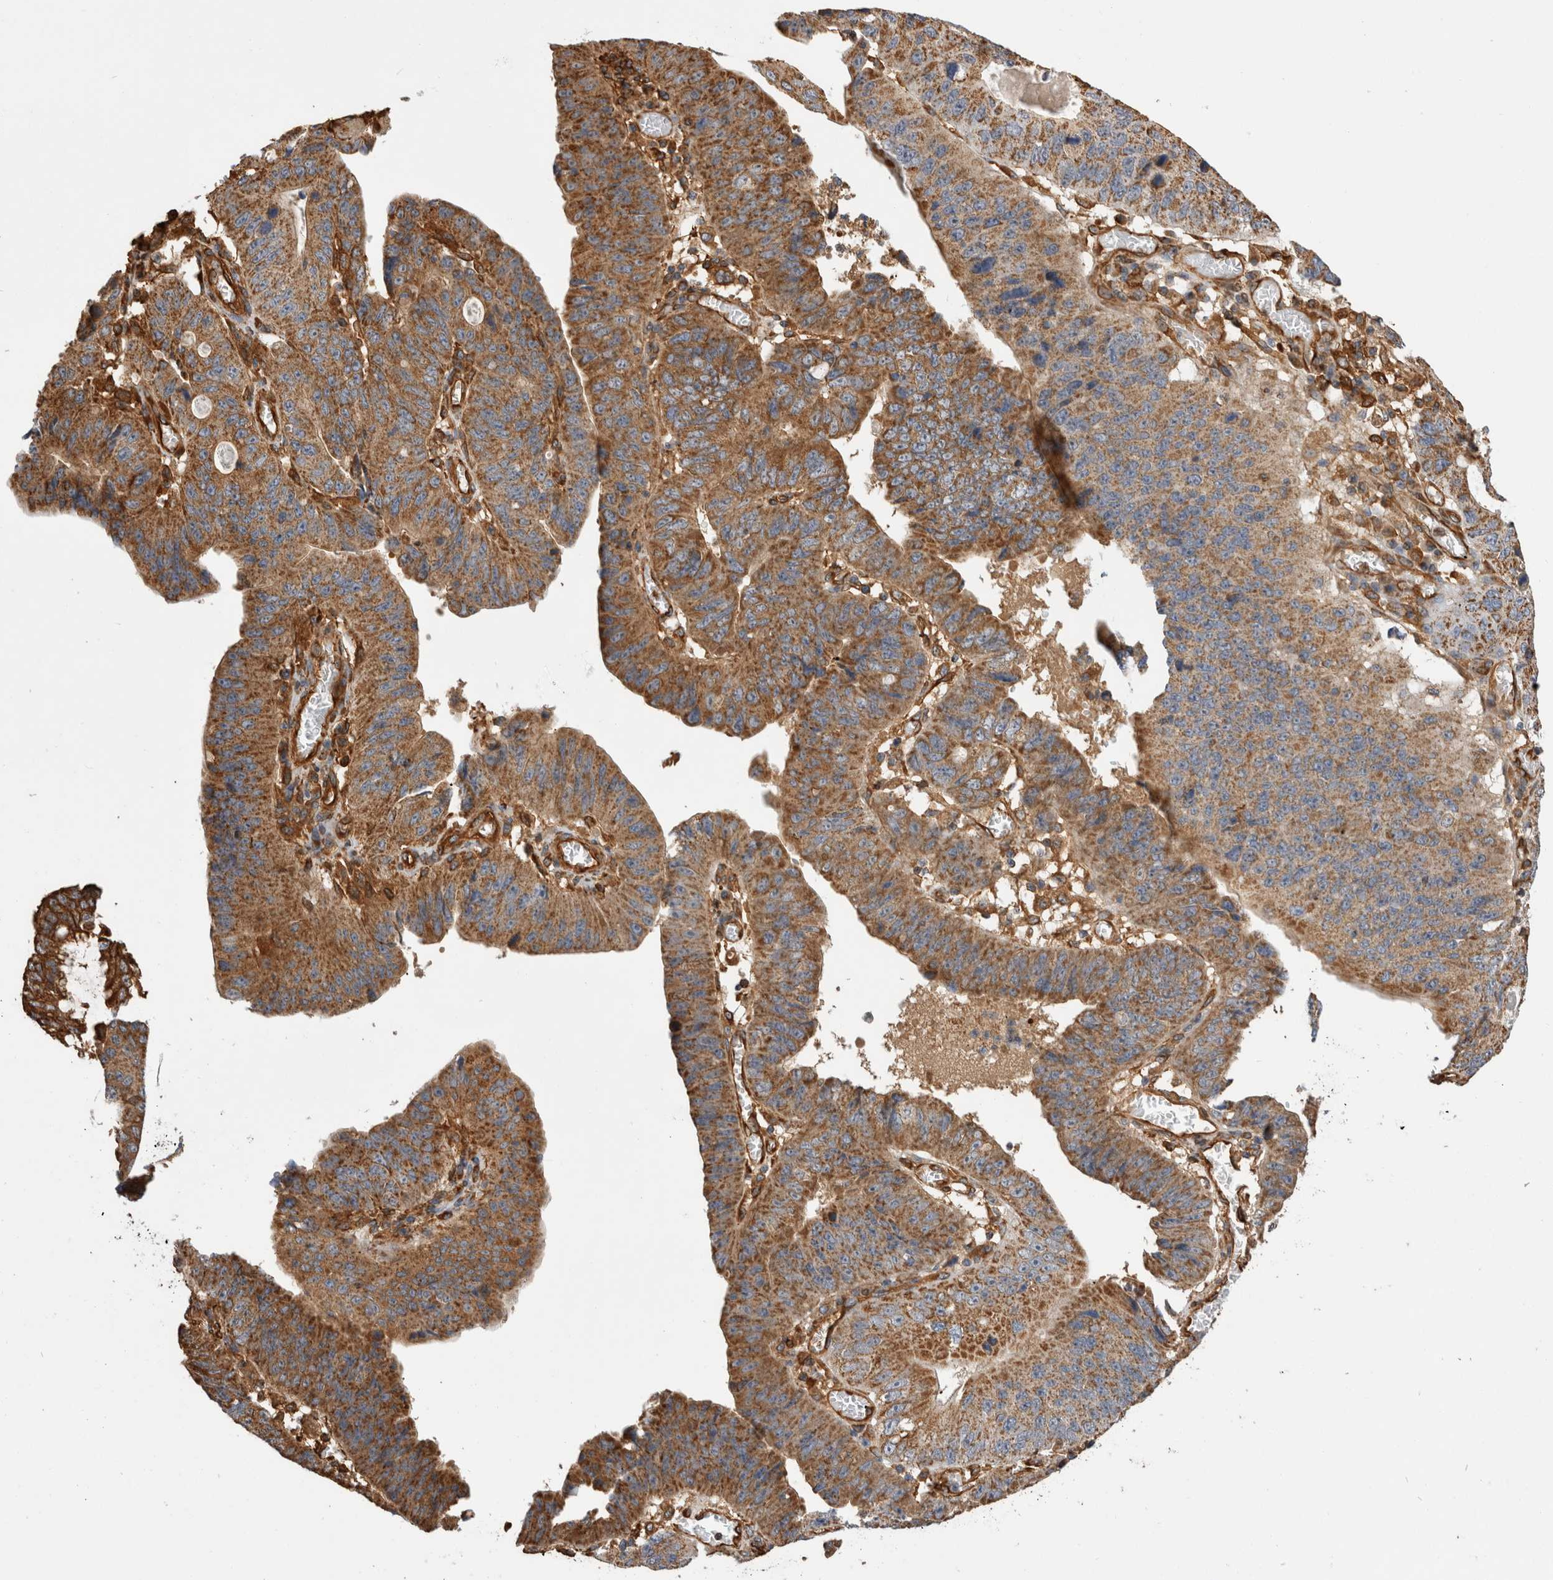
{"staining": {"intensity": "moderate", "quantity": ">75%", "location": "cytoplasmic/membranous"}, "tissue": "stomach cancer", "cell_type": "Tumor cells", "image_type": "cancer", "snomed": [{"axis": "morphology", "description": "Adenocarcinoma, NOS"}, {"axis": "topography", "description": "Stomach"}], "caption": "Moderate cytoplasmic/membranous protein staining is present in approximately >75% of tumor cells in stomach adenocarcinoma.", "gene": "ZNF397", "patient": {"sex": "male", "age": 59}}